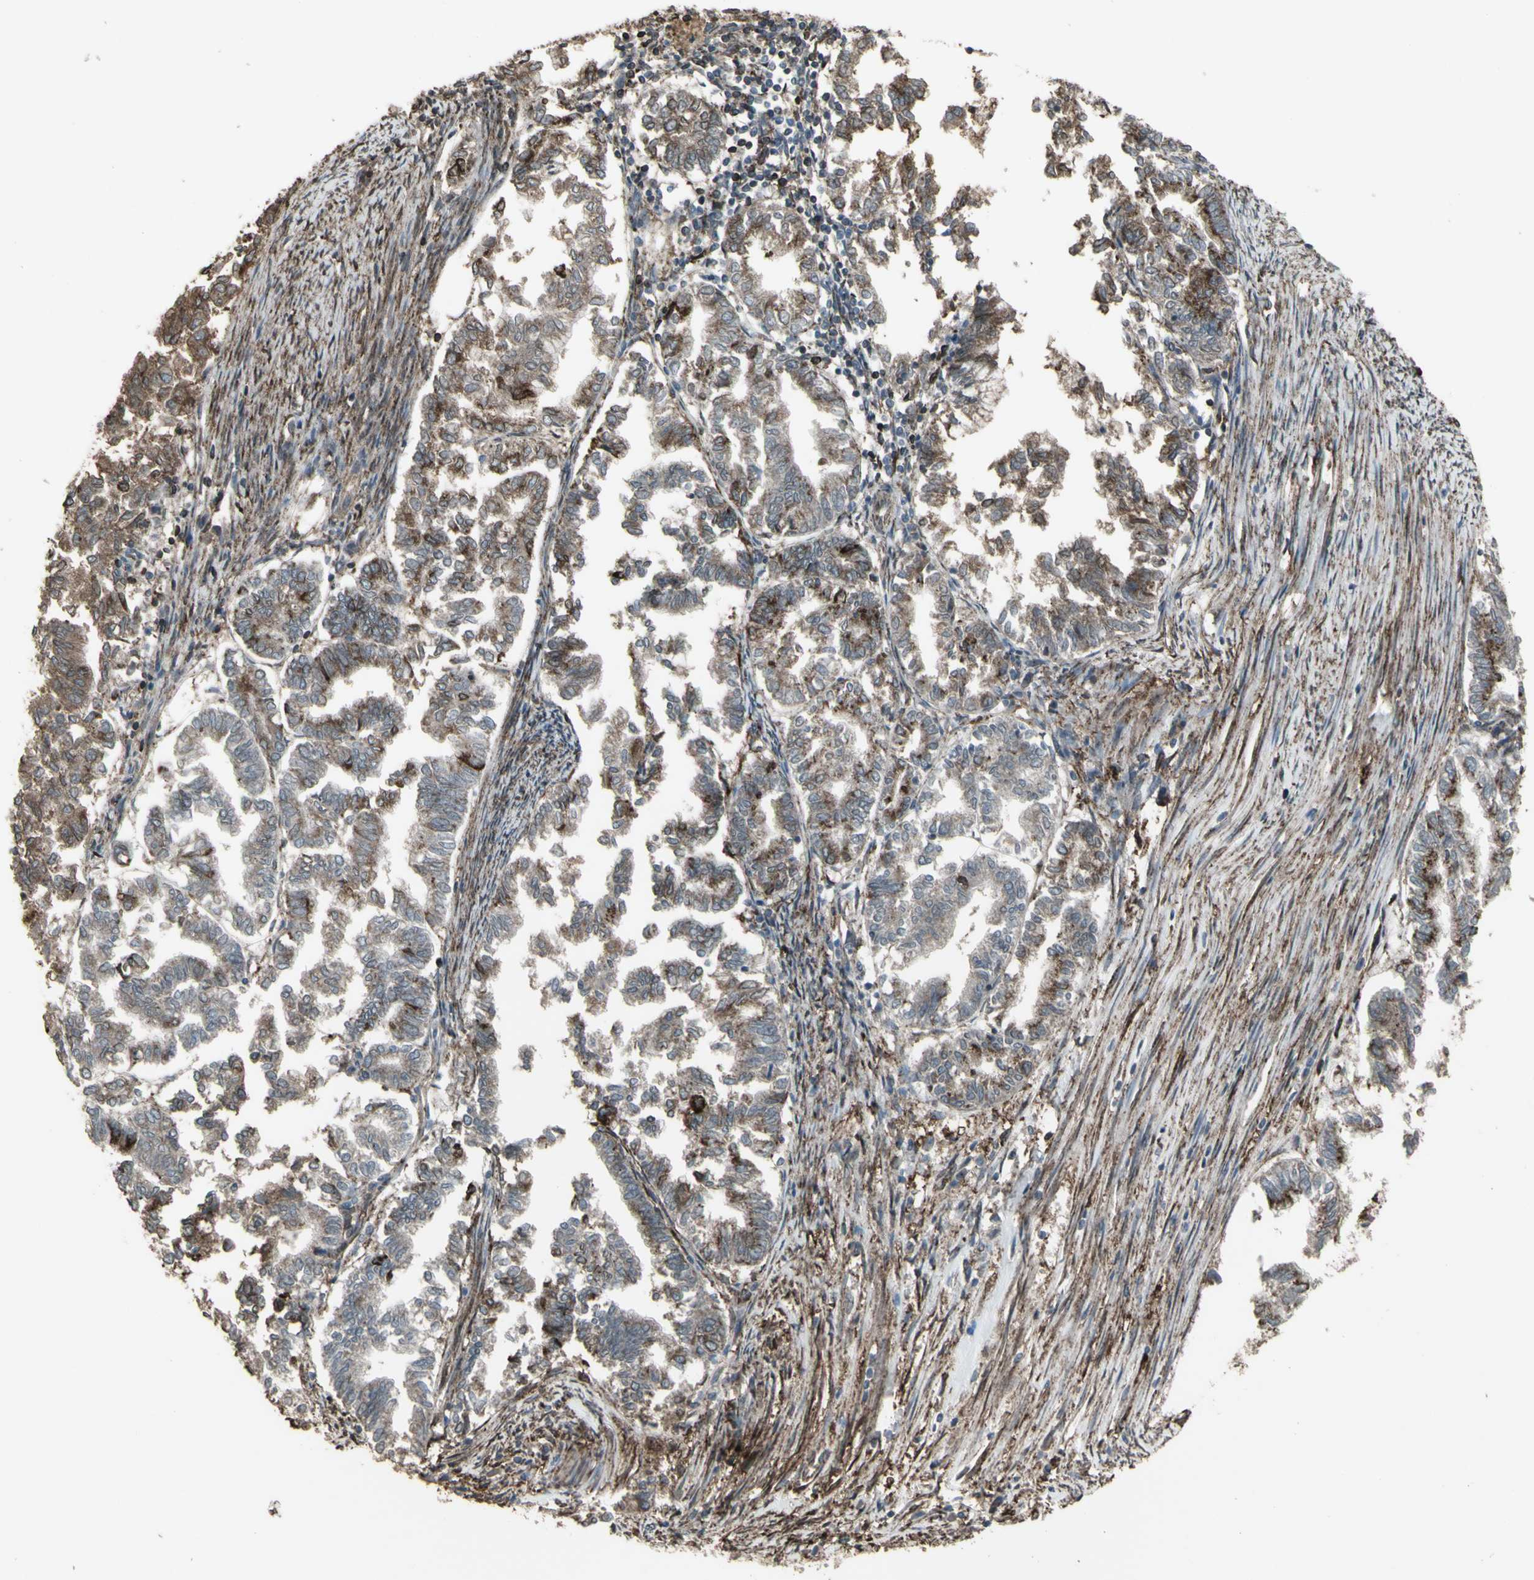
{"staining": {"intensity": "moderate", "quantity": "25%-75%", "location": "cytoplasmic/membranous"}, "tissue": "endometrial cancer", "cell_type": "Tumor cells", "image_type": "cancer", "snomed": [{"axis": "morphology", "description": "Necrosis, NOS"}, {"axis": "morphology", "description": "Adenocarcinoma, NOS"}, {"axis": "topography", "description": "Endometrium"}], "caption": "Immunohistochemistry (DAB (3,3'-diaminobenzidine)) staining of adenocarcinoma (endometrial) shows moderate cytoplasmic/membranous protein expression in about 25%-75% of tumor cells. (DAB IHC, brown staining for protein, blue staining for nuclei).", "gene": "SMO", "patient": {"sex": "female", "age": 79}}